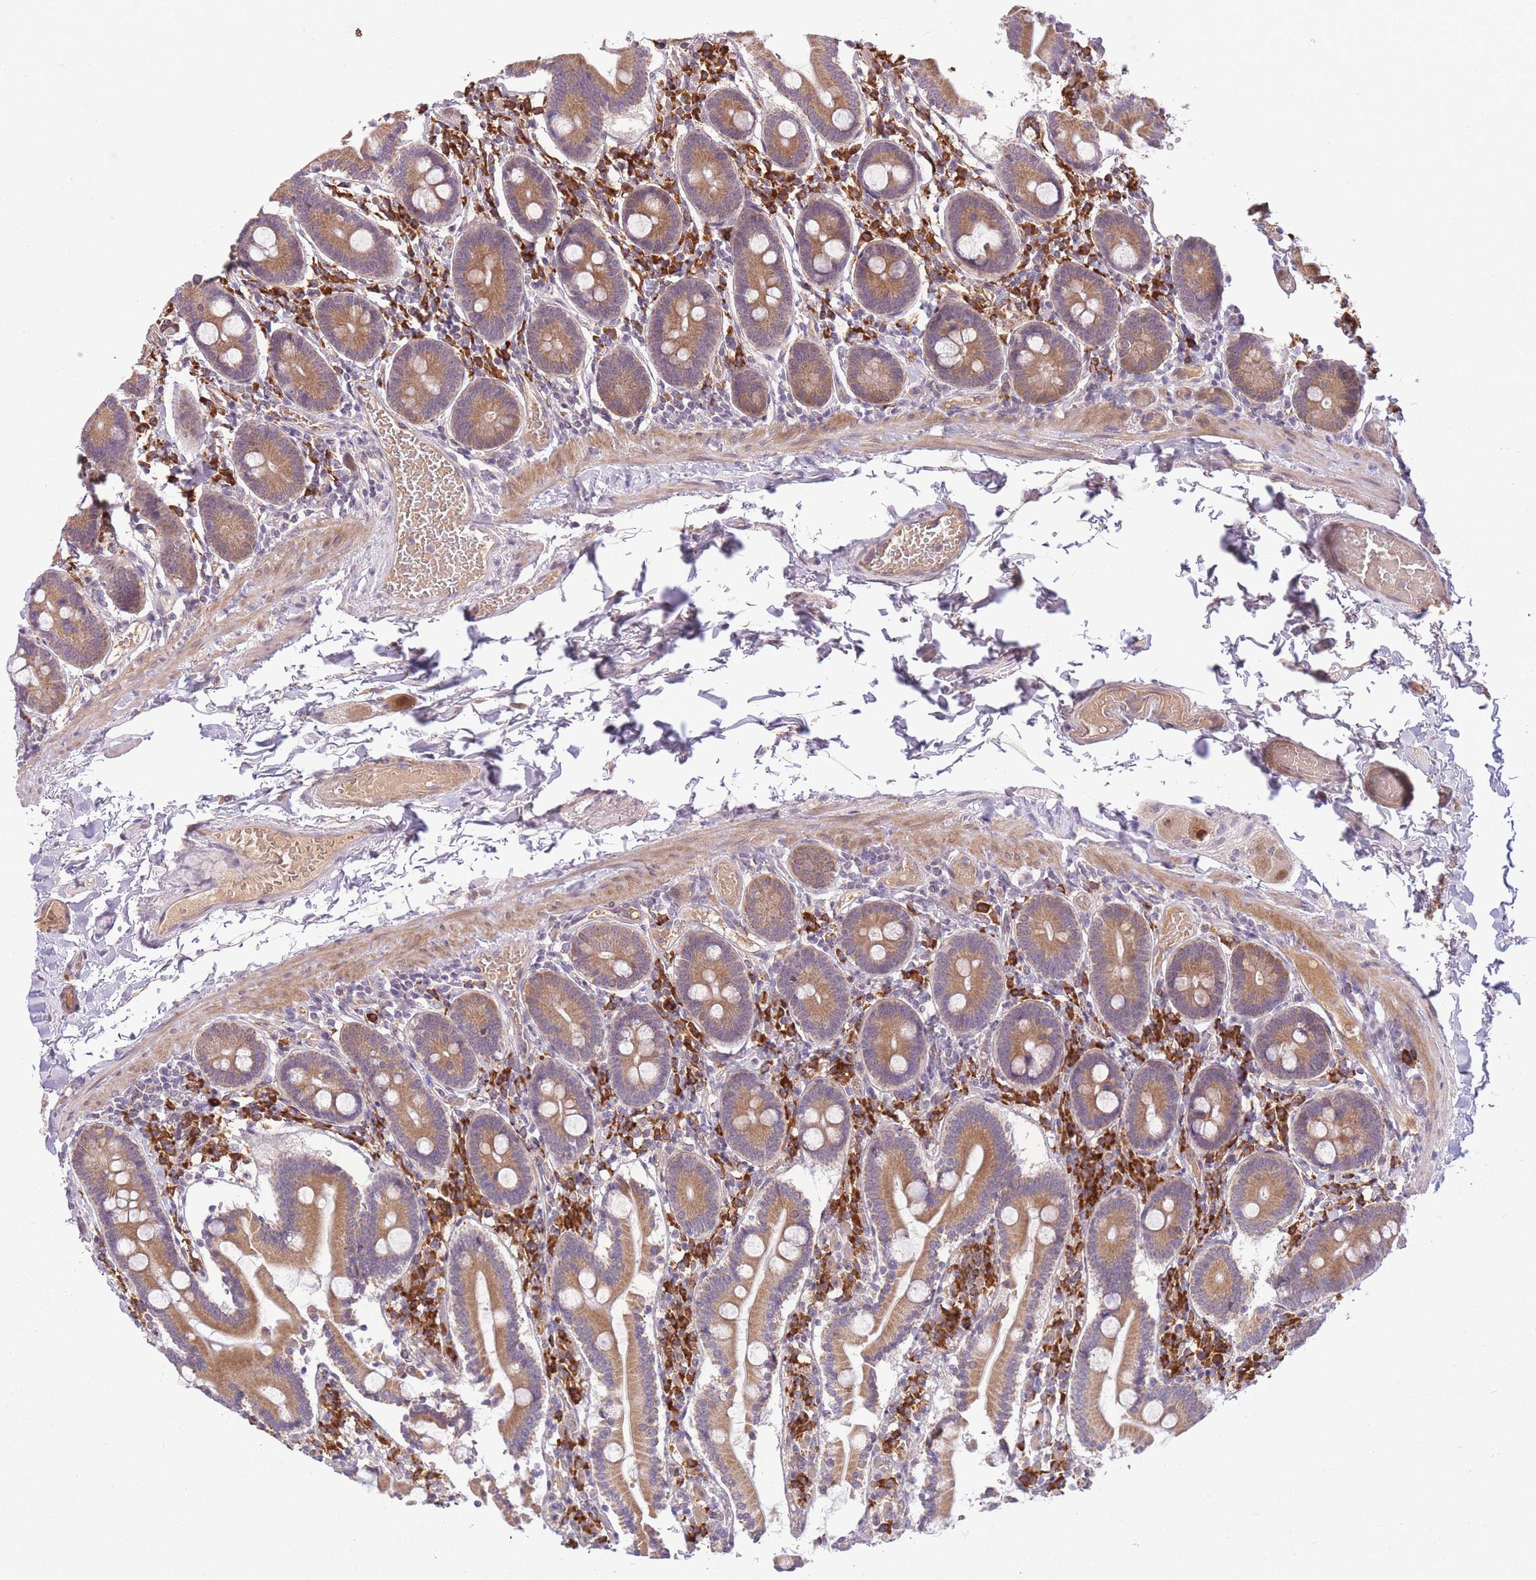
{"staining": {"intensity": "moderate", "quantity": ">75%", "location": "cytoplasmic/membranous"}, "tissue": "duodenum", "cell_type": "Glandular cells", "image_type": "normal", "snomed": [{"axis": "morphology", "description": "Normal tissue, NOS"}, {"axis": "topography", "description": "Duodenum"}], "caption": "DAB (3,3'-diaminobenzidine) immunohistochemical staining of benign duodenum reveals moderate cytoplasmic/membranous protein staining in about >75% of glandular cells.", "gene": "POLR3F", "patient": {"sex": "male", "age": 55}}